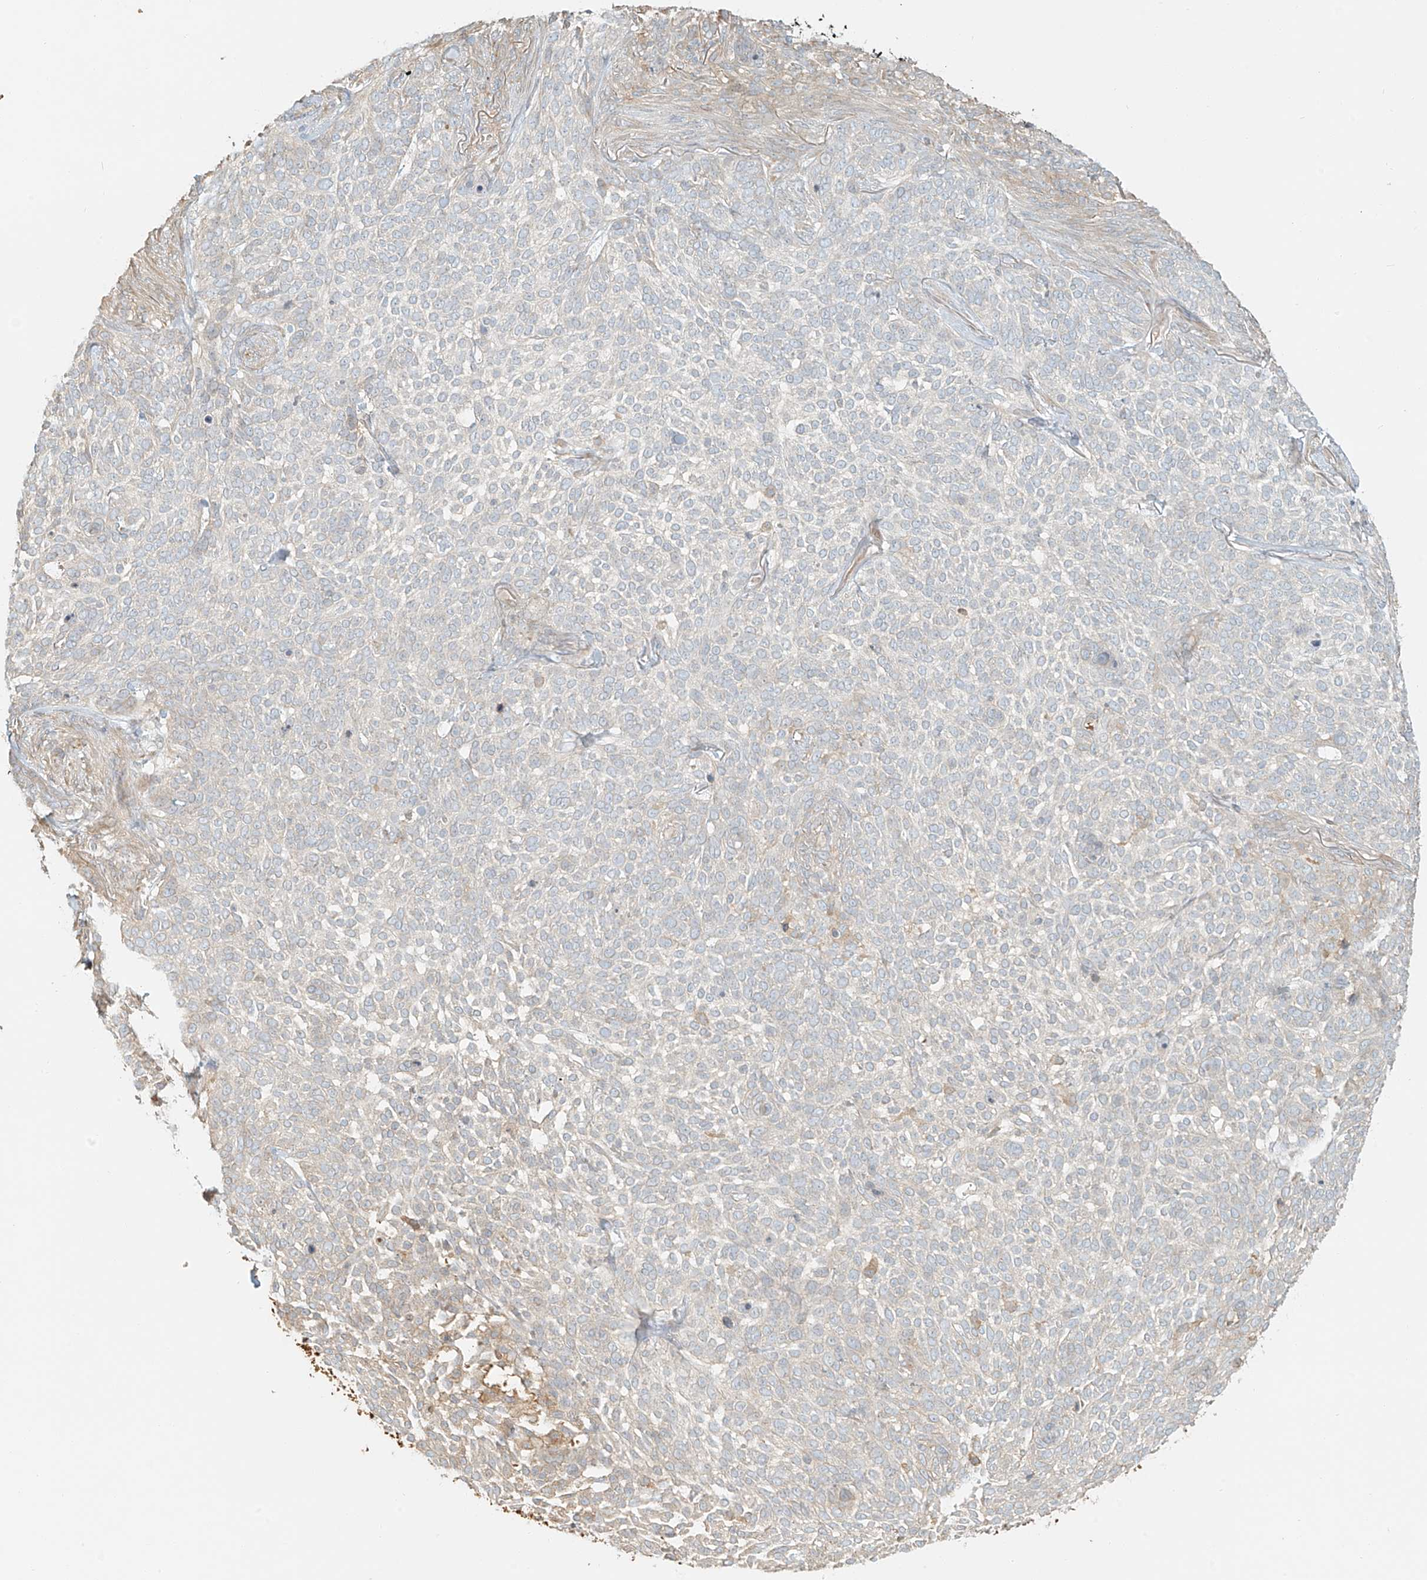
{"staining": {"intensity": "negative", "quantity": "none", "location": "none"}, "tissue": "skin cancer", "cell_type": "Tumor cells", "image_type": "cancer", "snomed": [{"axis": "morphology", "description": "Basal cell carcinoma"}, {"axis": "topography", "description": "Skin"}], "caption": "This is an immunohistochemistry (IHC) photomicrograph of basal cell carcinoma (skin). There is no positivity in tumor cells.", "gene": "UPK1B", "patient": {"sex": "female", "age": 64}}